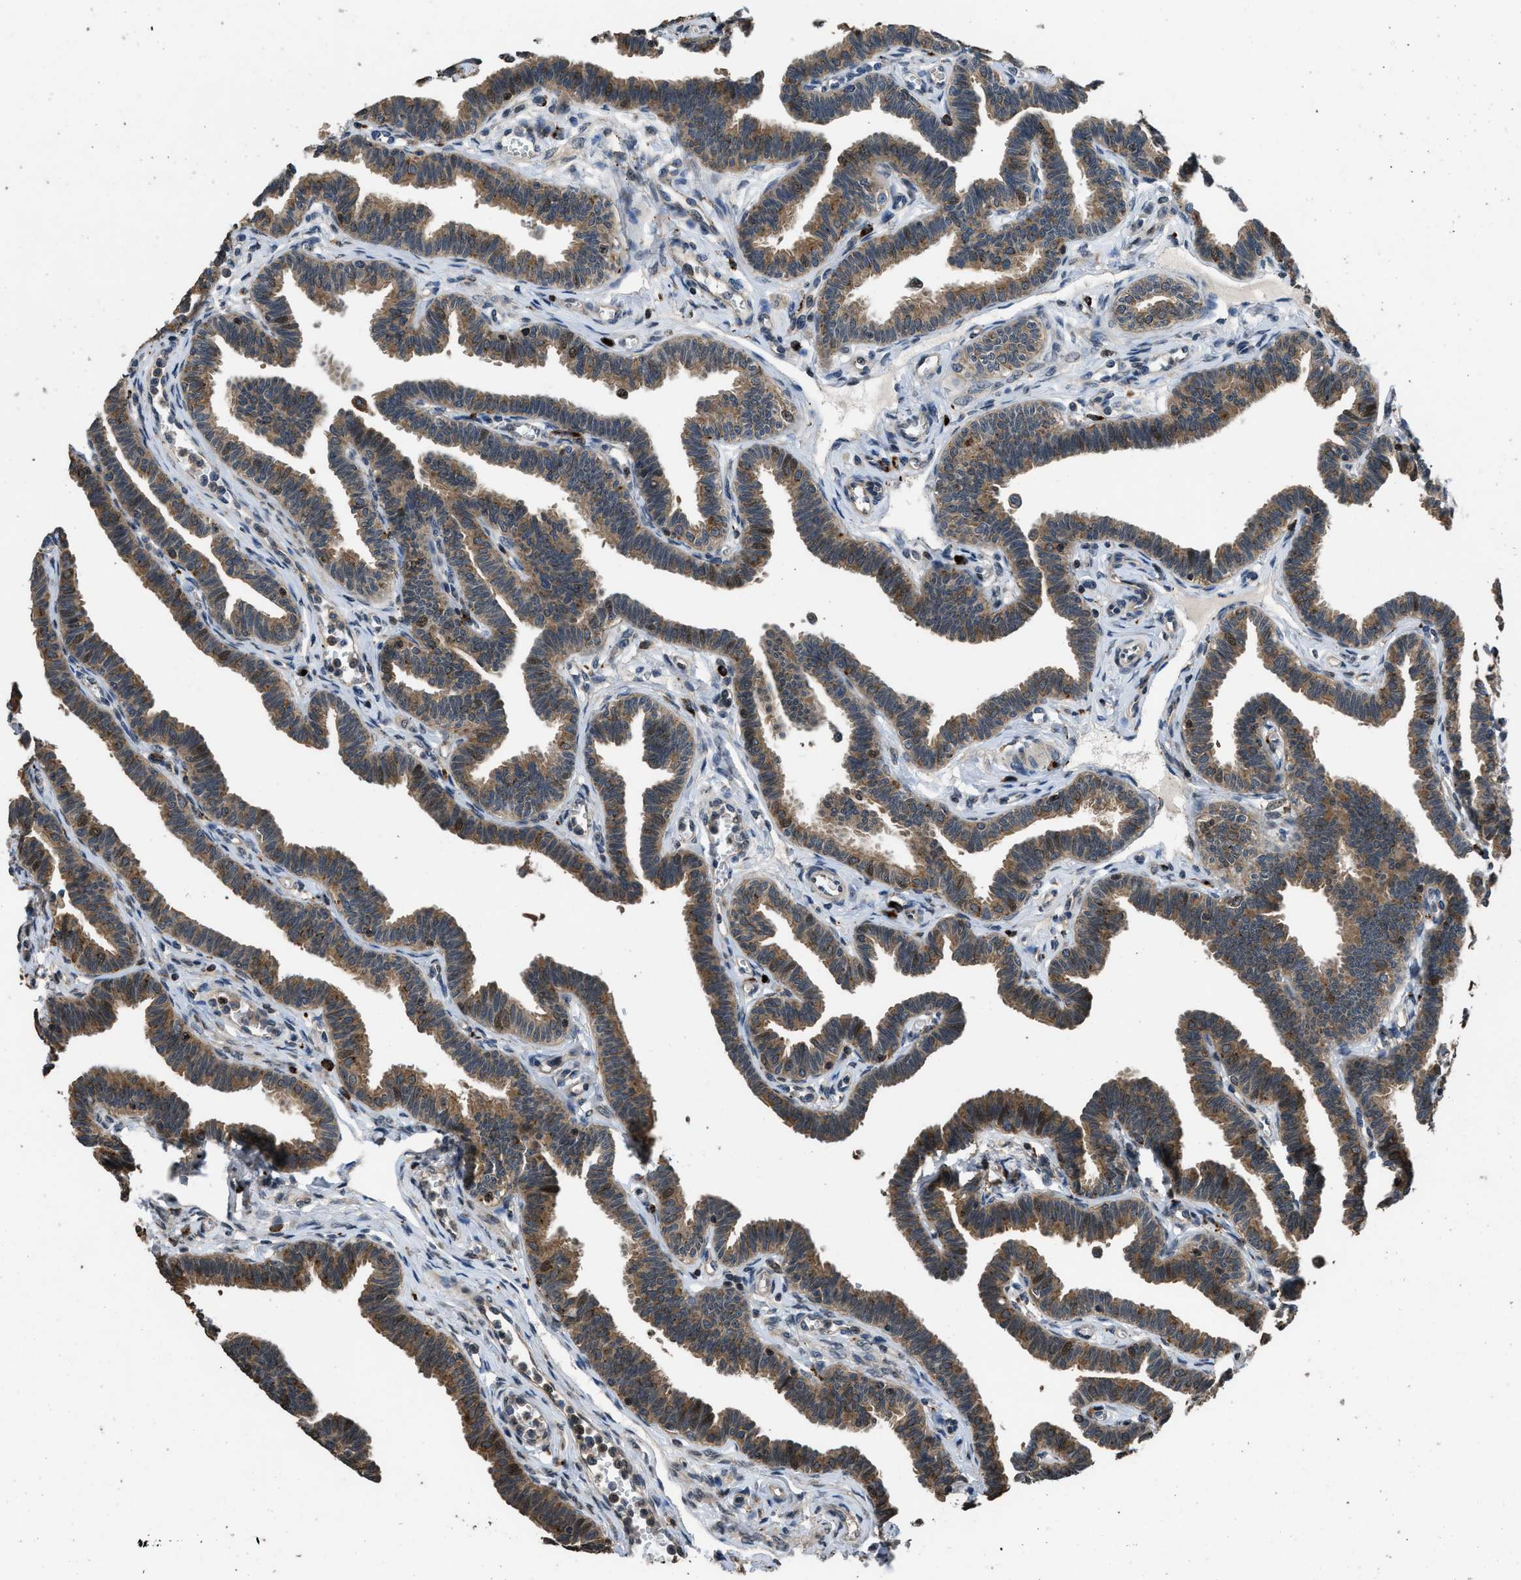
{"staining": {"intensity": "moderate", "quantity": ">75%", "location": "cytoplasmic/membranous"}, "tissue": "fallopian tube", "cell_type": "Glandular cells", "image_type": "normal", "snomed": [{"axis": "morphology", "description": "Normal tissue, NOS"}, {"axis": "topography", "description": "Fallopian tube"}, {"axis": "topography", "description": "Ovary"}], "caption": "Moderate cytoplasmic/membranous protein expression is seen in about >75% of glandular cells in fallopian tube. The protein of interest is shown in brown color, while the nuclei are stained blue.", "gene": "CTBS", "patient": {"sex": "female", "age": 23}}